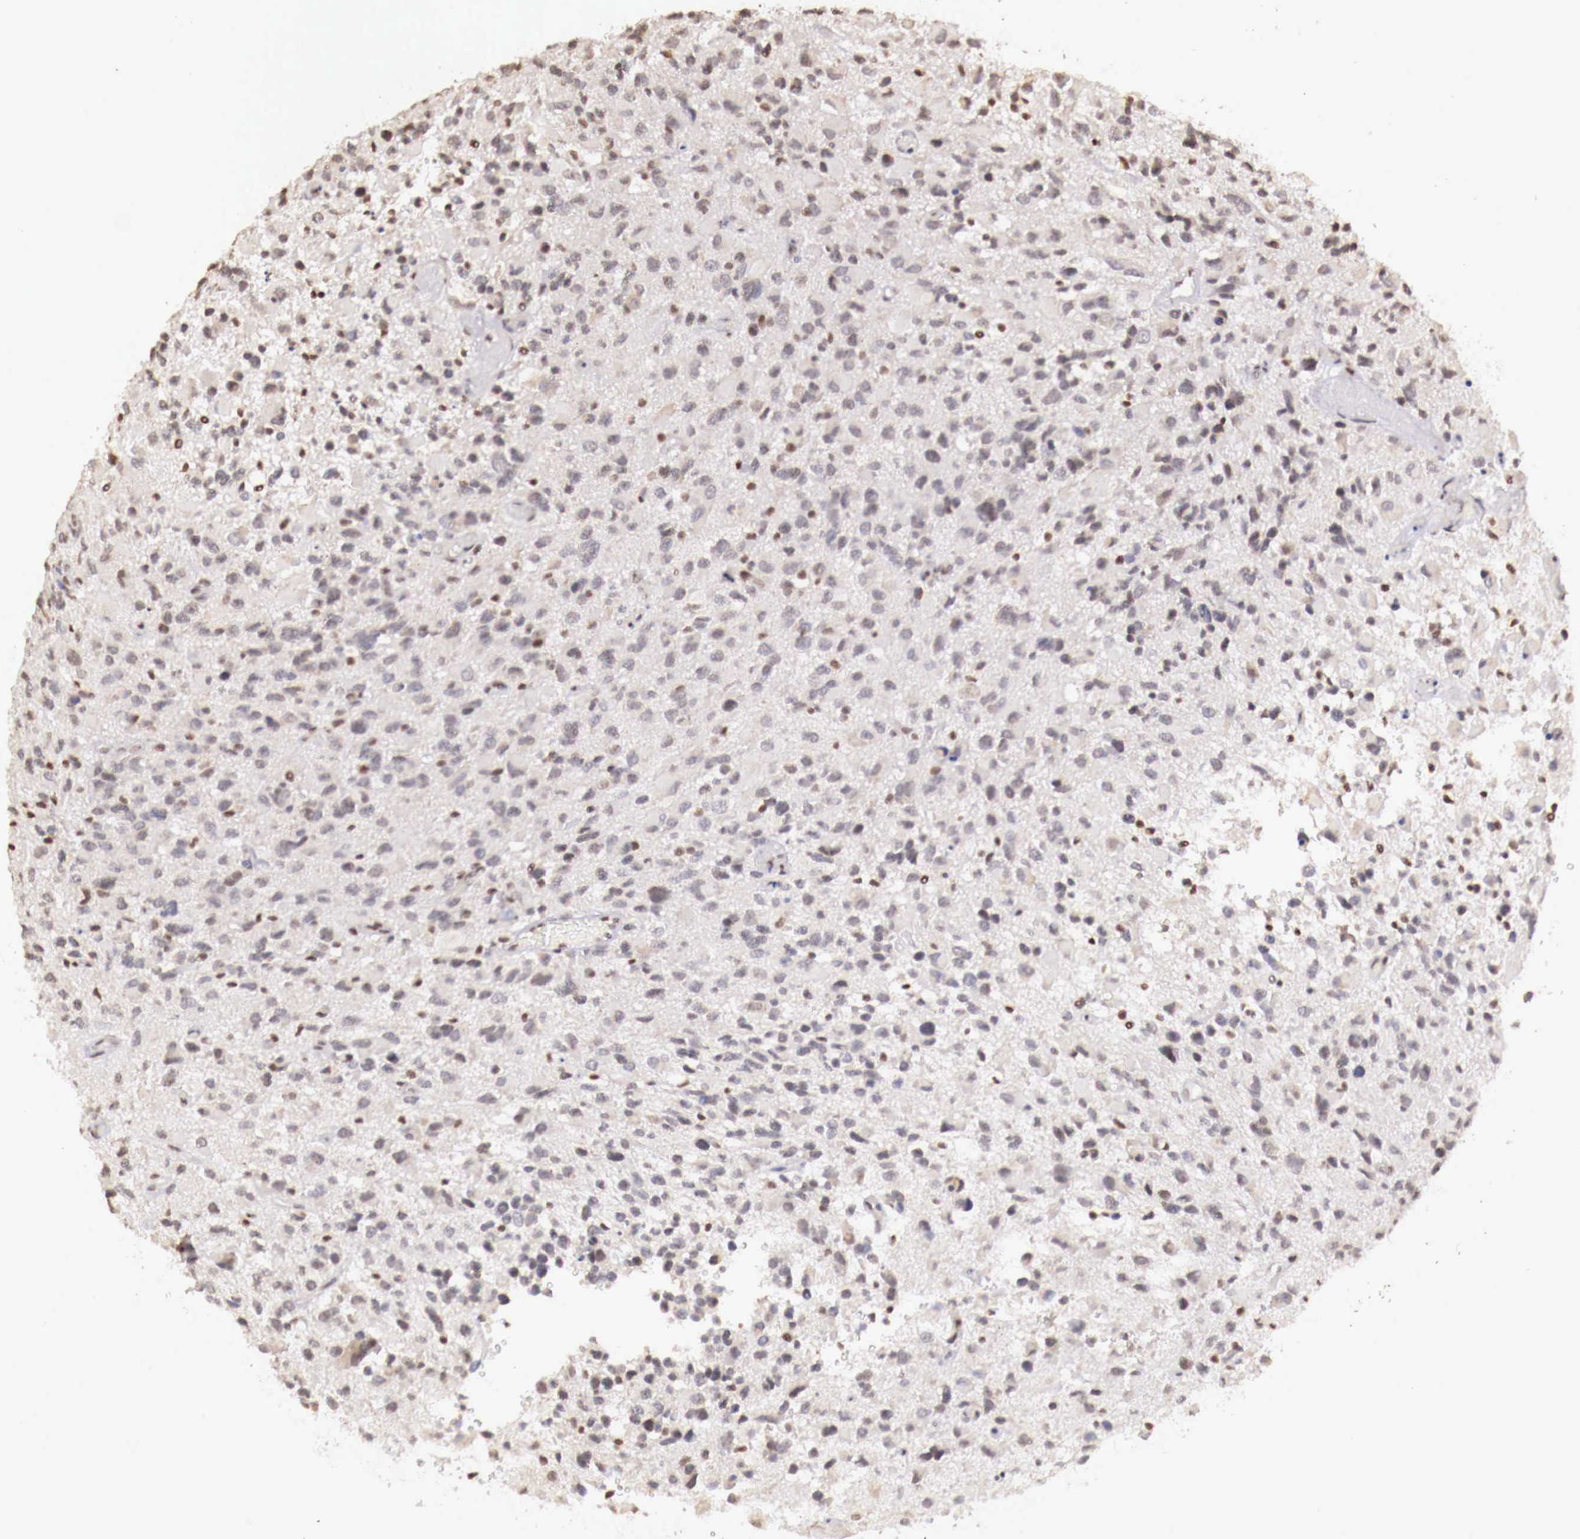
{"staining": {"intensity": "negative", "quantity": "none", "location": "none"}, "tissue": "glioma", "cell_type": "Tumor cells", "image_type": "cancer", "snomed": [{"axis": "morphology", "description": "Glioma, malignant, High grade"}, {"axis": "topography", "description": "Brain"}], "caption": "DAB (3,3'-diaminobenzidine) immunohistochemical staining of human glioma exhibits no significant staining in tumor cells. (DAB (3,3'-diaminobenzidine) immunohistochemistry visualized using brightfield microscopy, high magnification).", "gene": "SP1", "patient": {"sex": "male", "age": 69}}